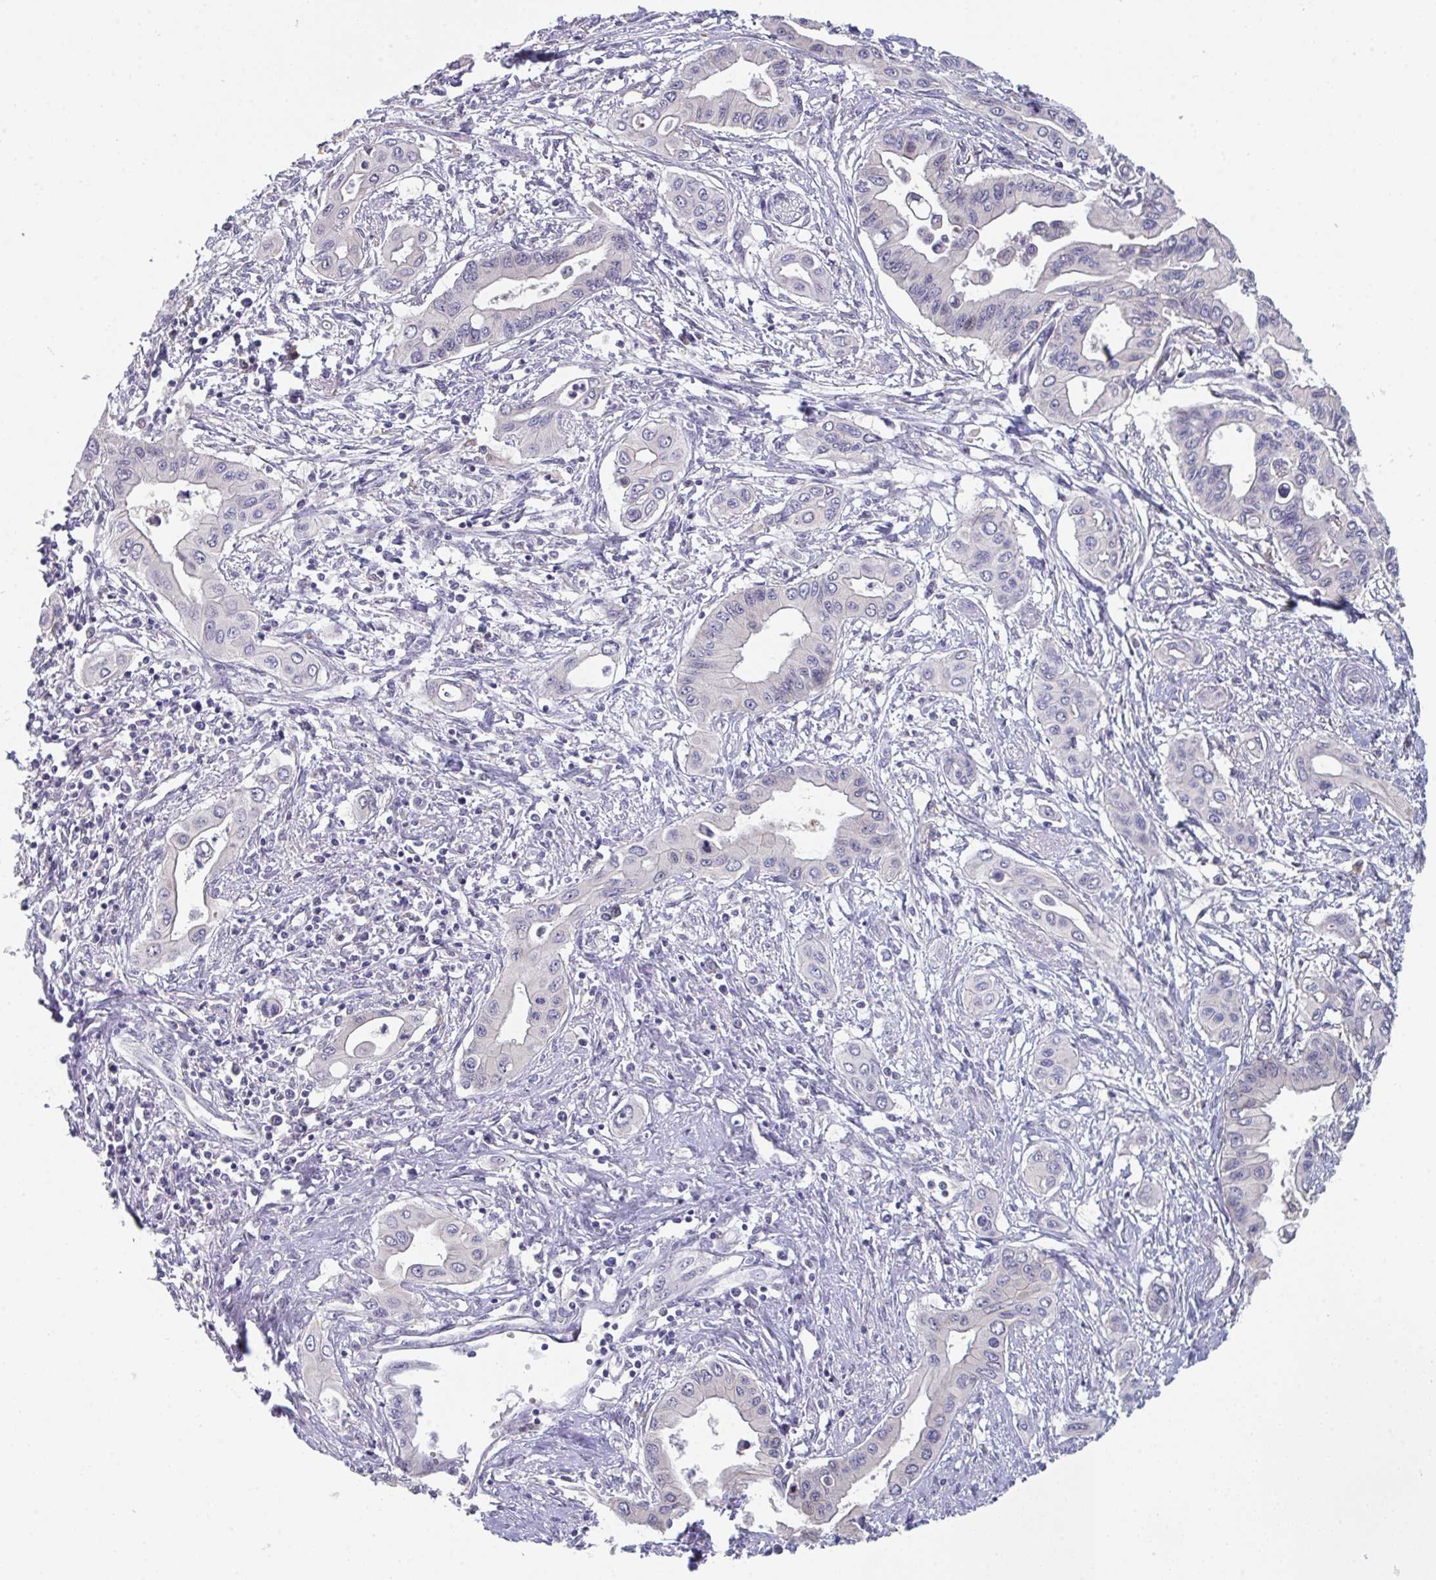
{"staining": {"intensity": "negative", "quantity": "none", "location": "none"}, "tissue": "pancreatic cancer", "cell_type": "Tumor cells", "image_type": "cancer", "snomed": [{"axis": "morphology", "description": "Adenocarcinoma, NOS"}, {"axis": "topography", "description": "Pancreas"}], "caption": "This is an immunohistochemistry micrograph of human pancreatic cancer. There is no positivity in tumor cells.", "gene": "PTPRD", "patient": {"sex": "female", "age": 62}}